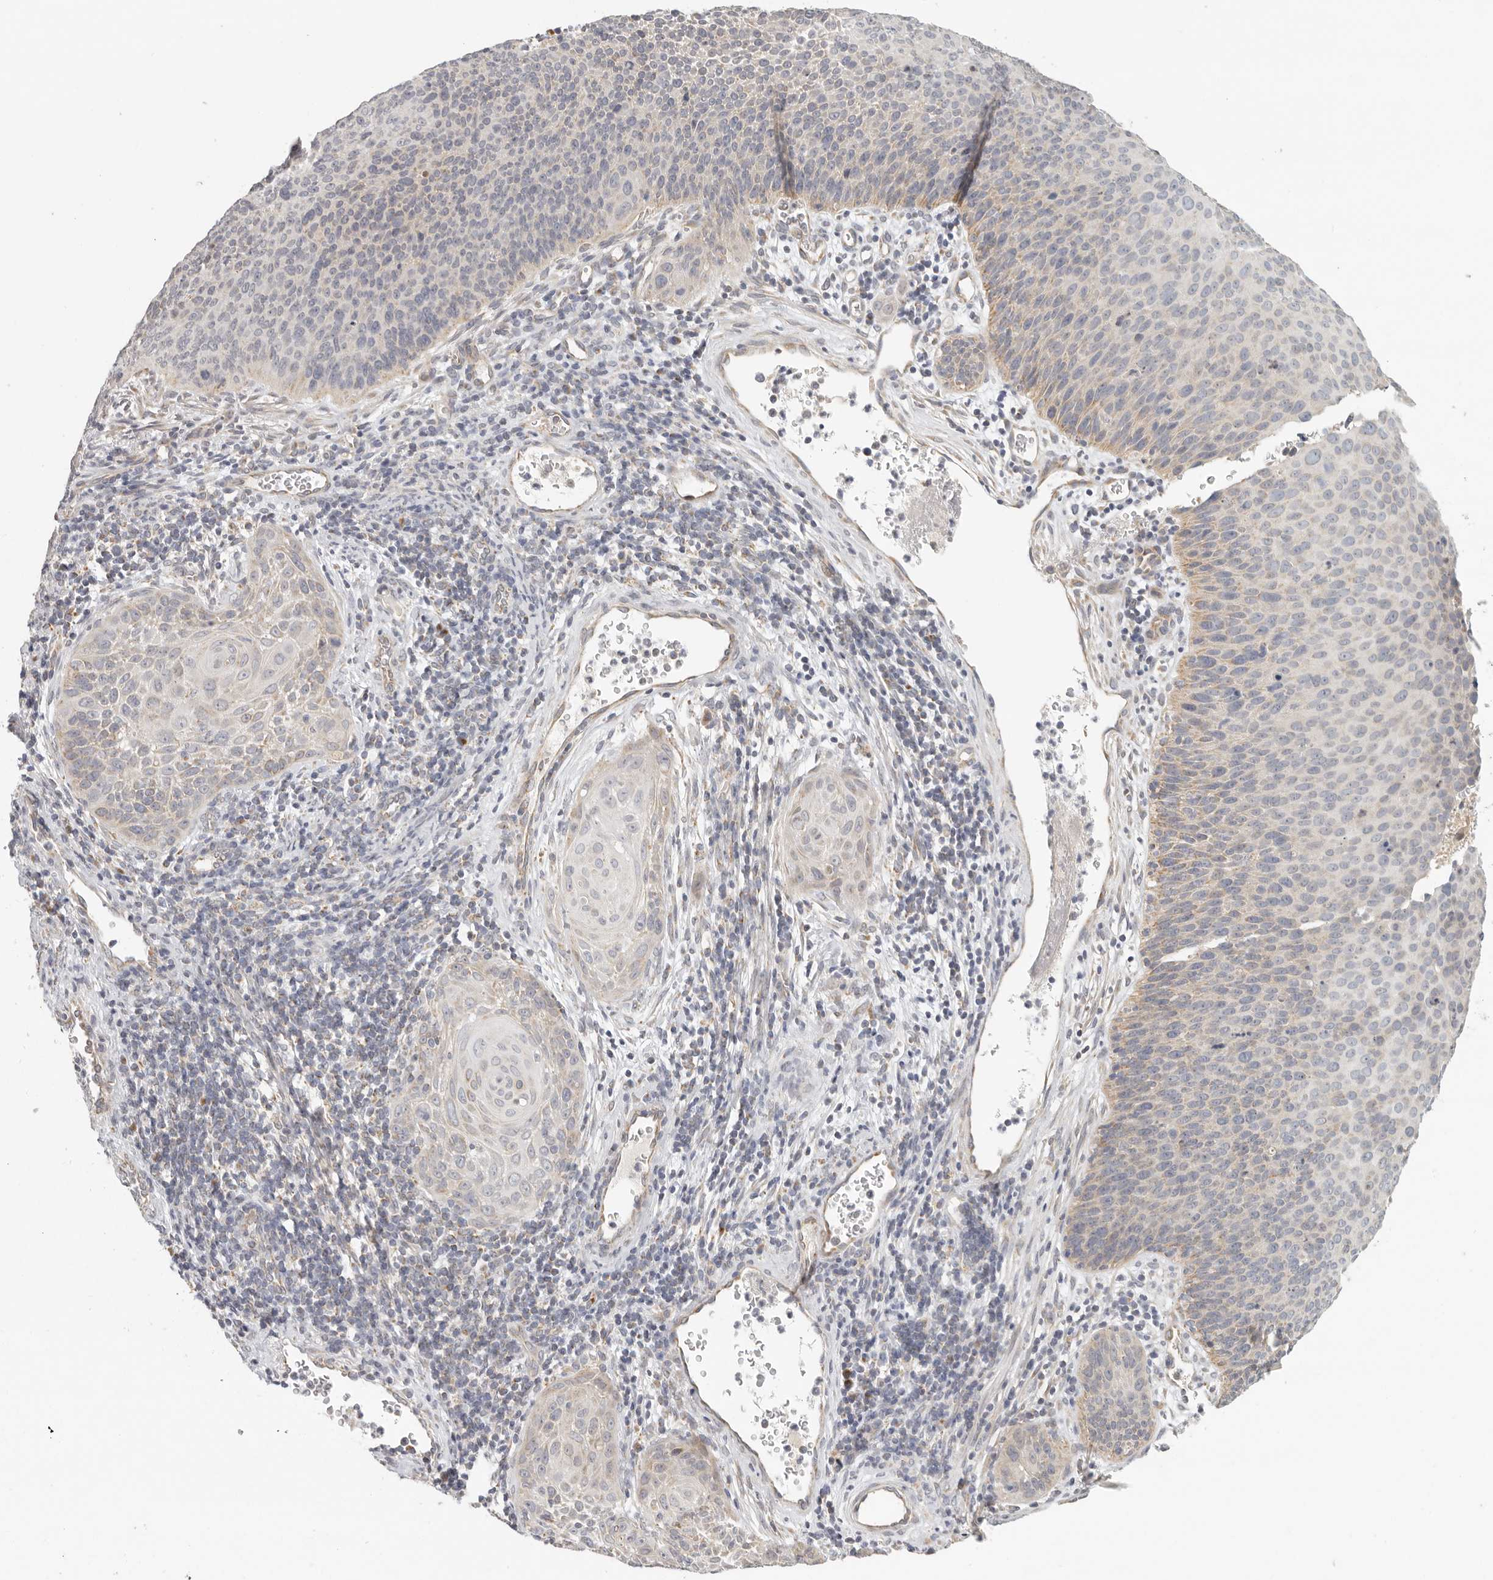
{"staining": {"intensity": "weak", "quantity": "25%-75%", "location": "cytoplasmic/membranous"}, "tissue": "cervical cancer", "cell_type": "Tumor cells", "image_type": "cancer", "snomed": [{"axis": "morphology", "description": "Squamous cell carcinoma, NOS"}, {"axis": "topography", "description": "Cervix"}], "caption": "Immunohistochemical staining of human squamous cell carcinoma (cervical) exhibits weak cytoplasmic/membranous protein expression in approximately 25%-75% of tumor cells.", "gene": "KDF1", "patient": {"sex": "female", "age": 55}}